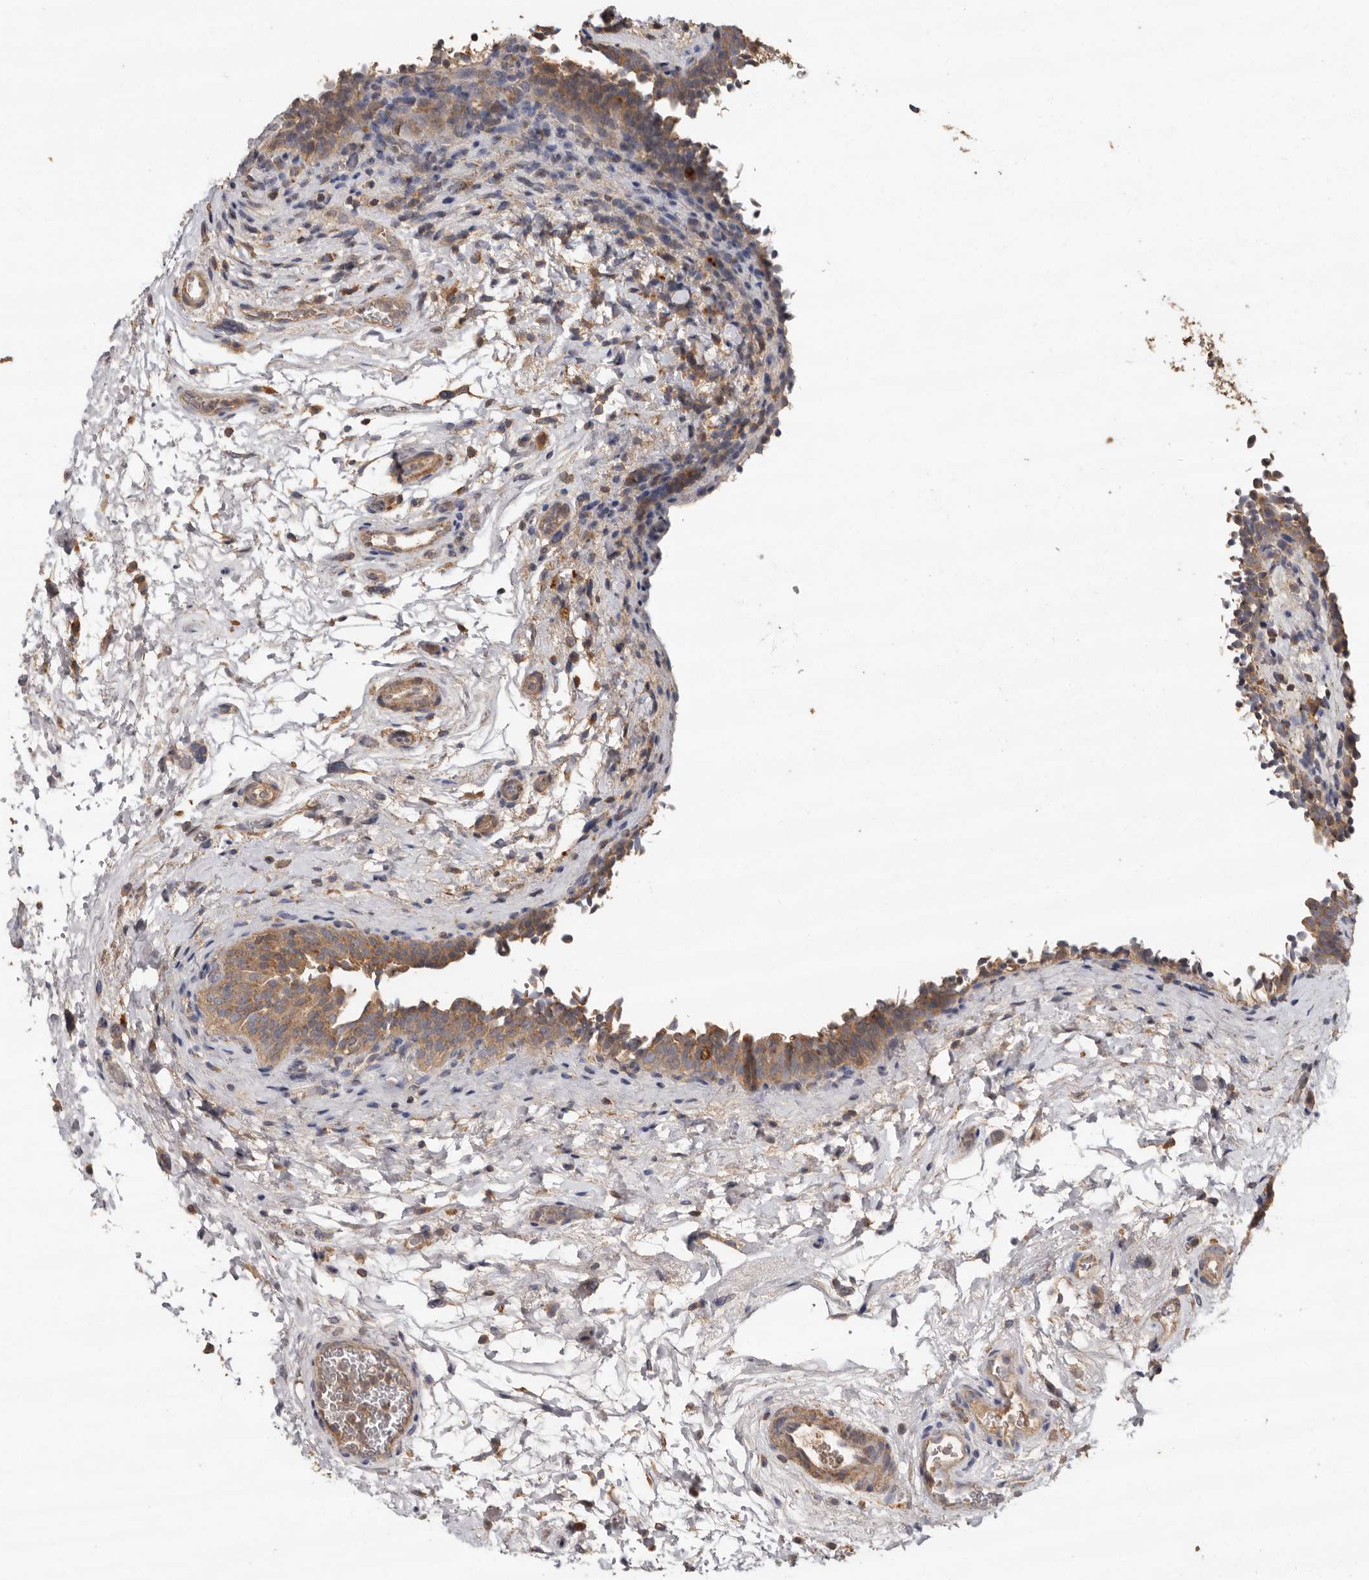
{"staining": {"intensity": "moderate", "quantity": ">75%", "location": "cytoplasmic/membranous"}, "tissue": "urinary bladder", "cell_type": "Urothelial cells", "image_type": "normal", "snomed": [{"axis": "morphology", "description": "Normal tissue, NOS"}, {"axis": "topography", "description": "Urinary bladder"}], "caption": "Normal urinary bladder displays moderate cytoplasmic/membranous expression in about >75% of urothelial cells, visualized by immunohistochemistry.", "gene": "RWDD1", "patient": {"sex": "male", "age": 83}}